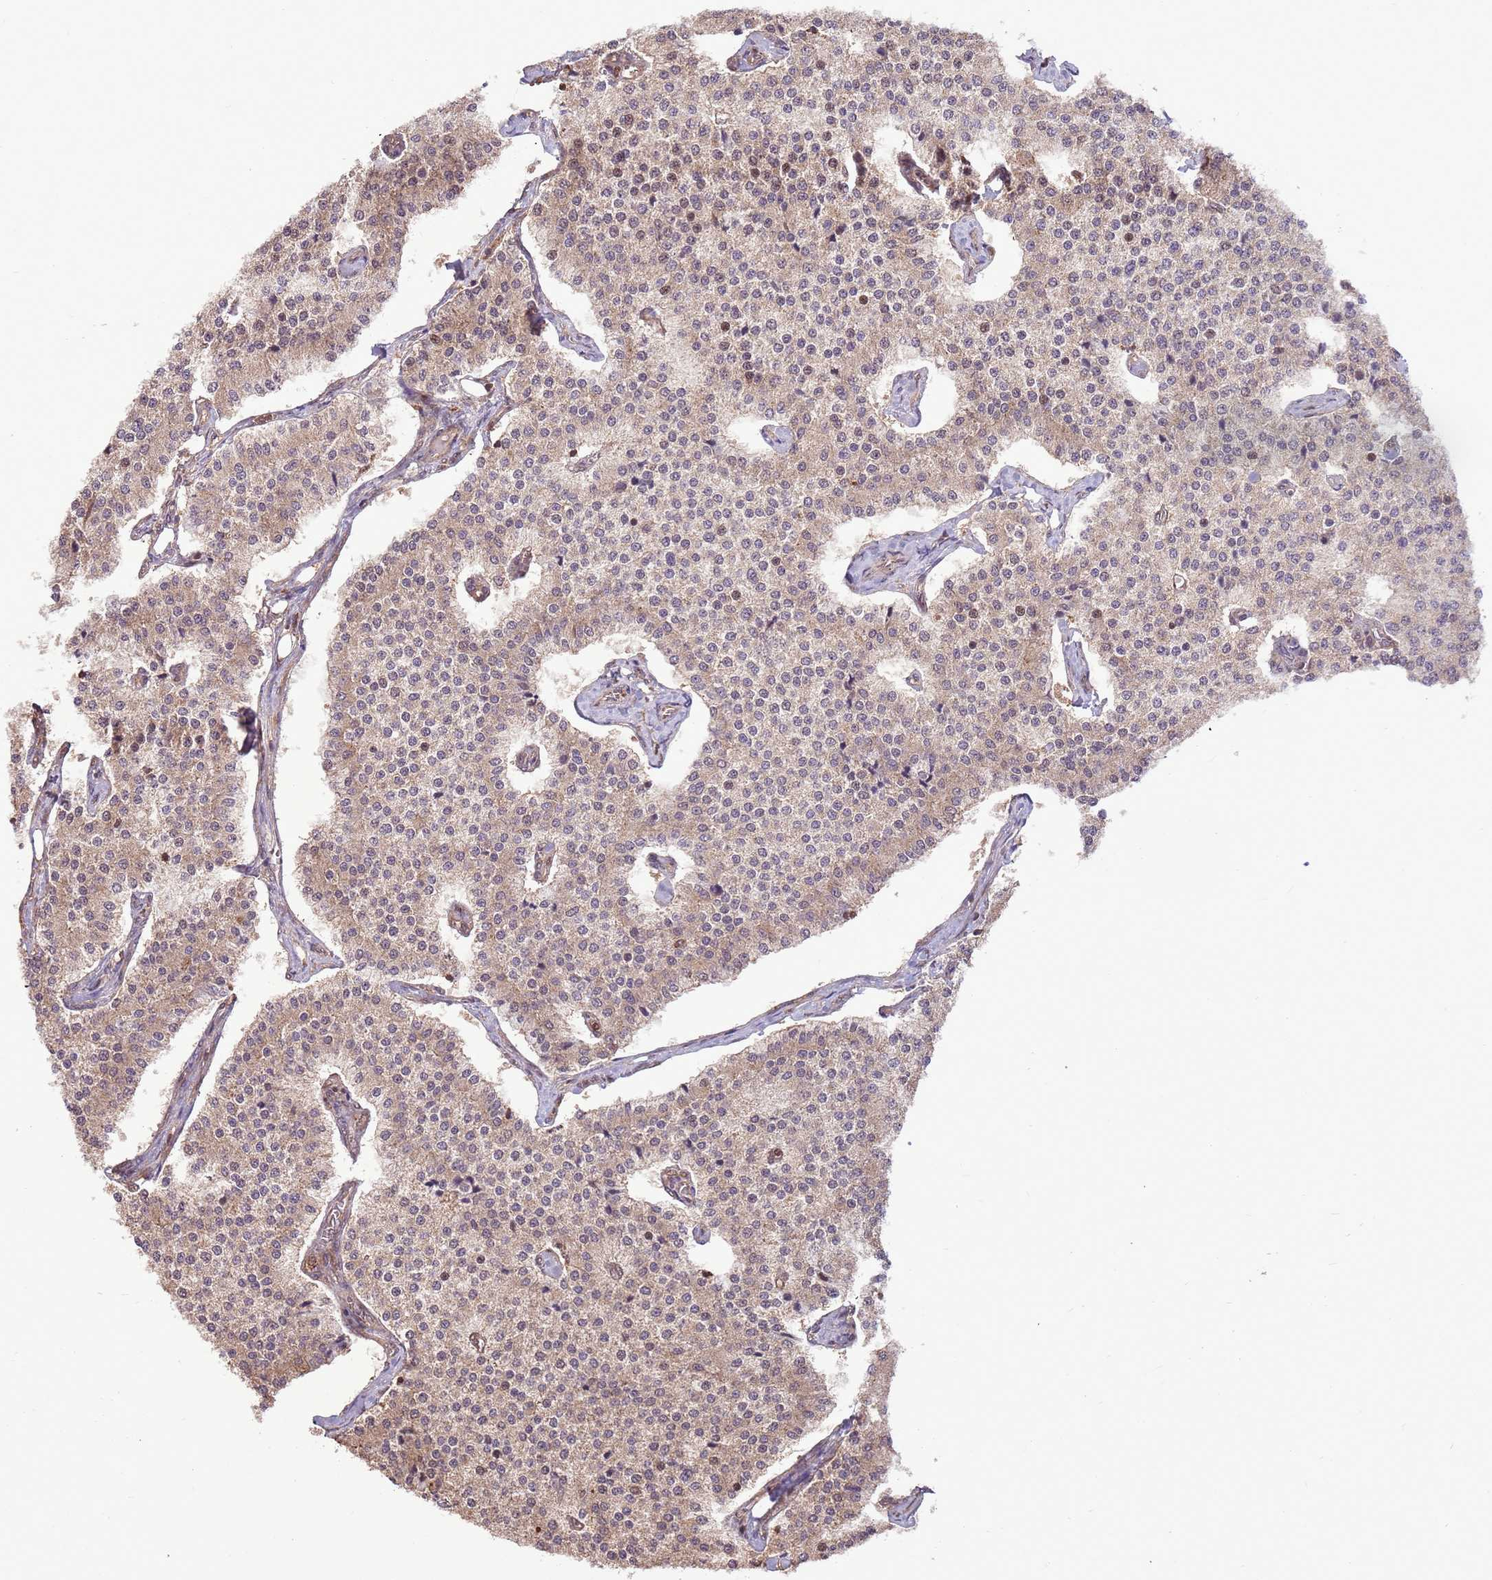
{"staining": {"intensity": "weak", "quantity": "25%-75%", "location": "cytoplasmic/membranous"}, "tissue": "carcinoid", "cell_type": "Tumor cells", "image_type": "cancer", "snomed": [{"axis": "morphology", "description": "Carcinoid, malignant, NOS"}, {"axis": "topography", "description": "Colon"}], "caption": "Tumor cells display weak cytoplasmic/membranous staining in approximately 25%-75% of cells in carcinoid (malignant).", "gene": "CCDC112", "patient": {"sex": "female", "age": 52}}